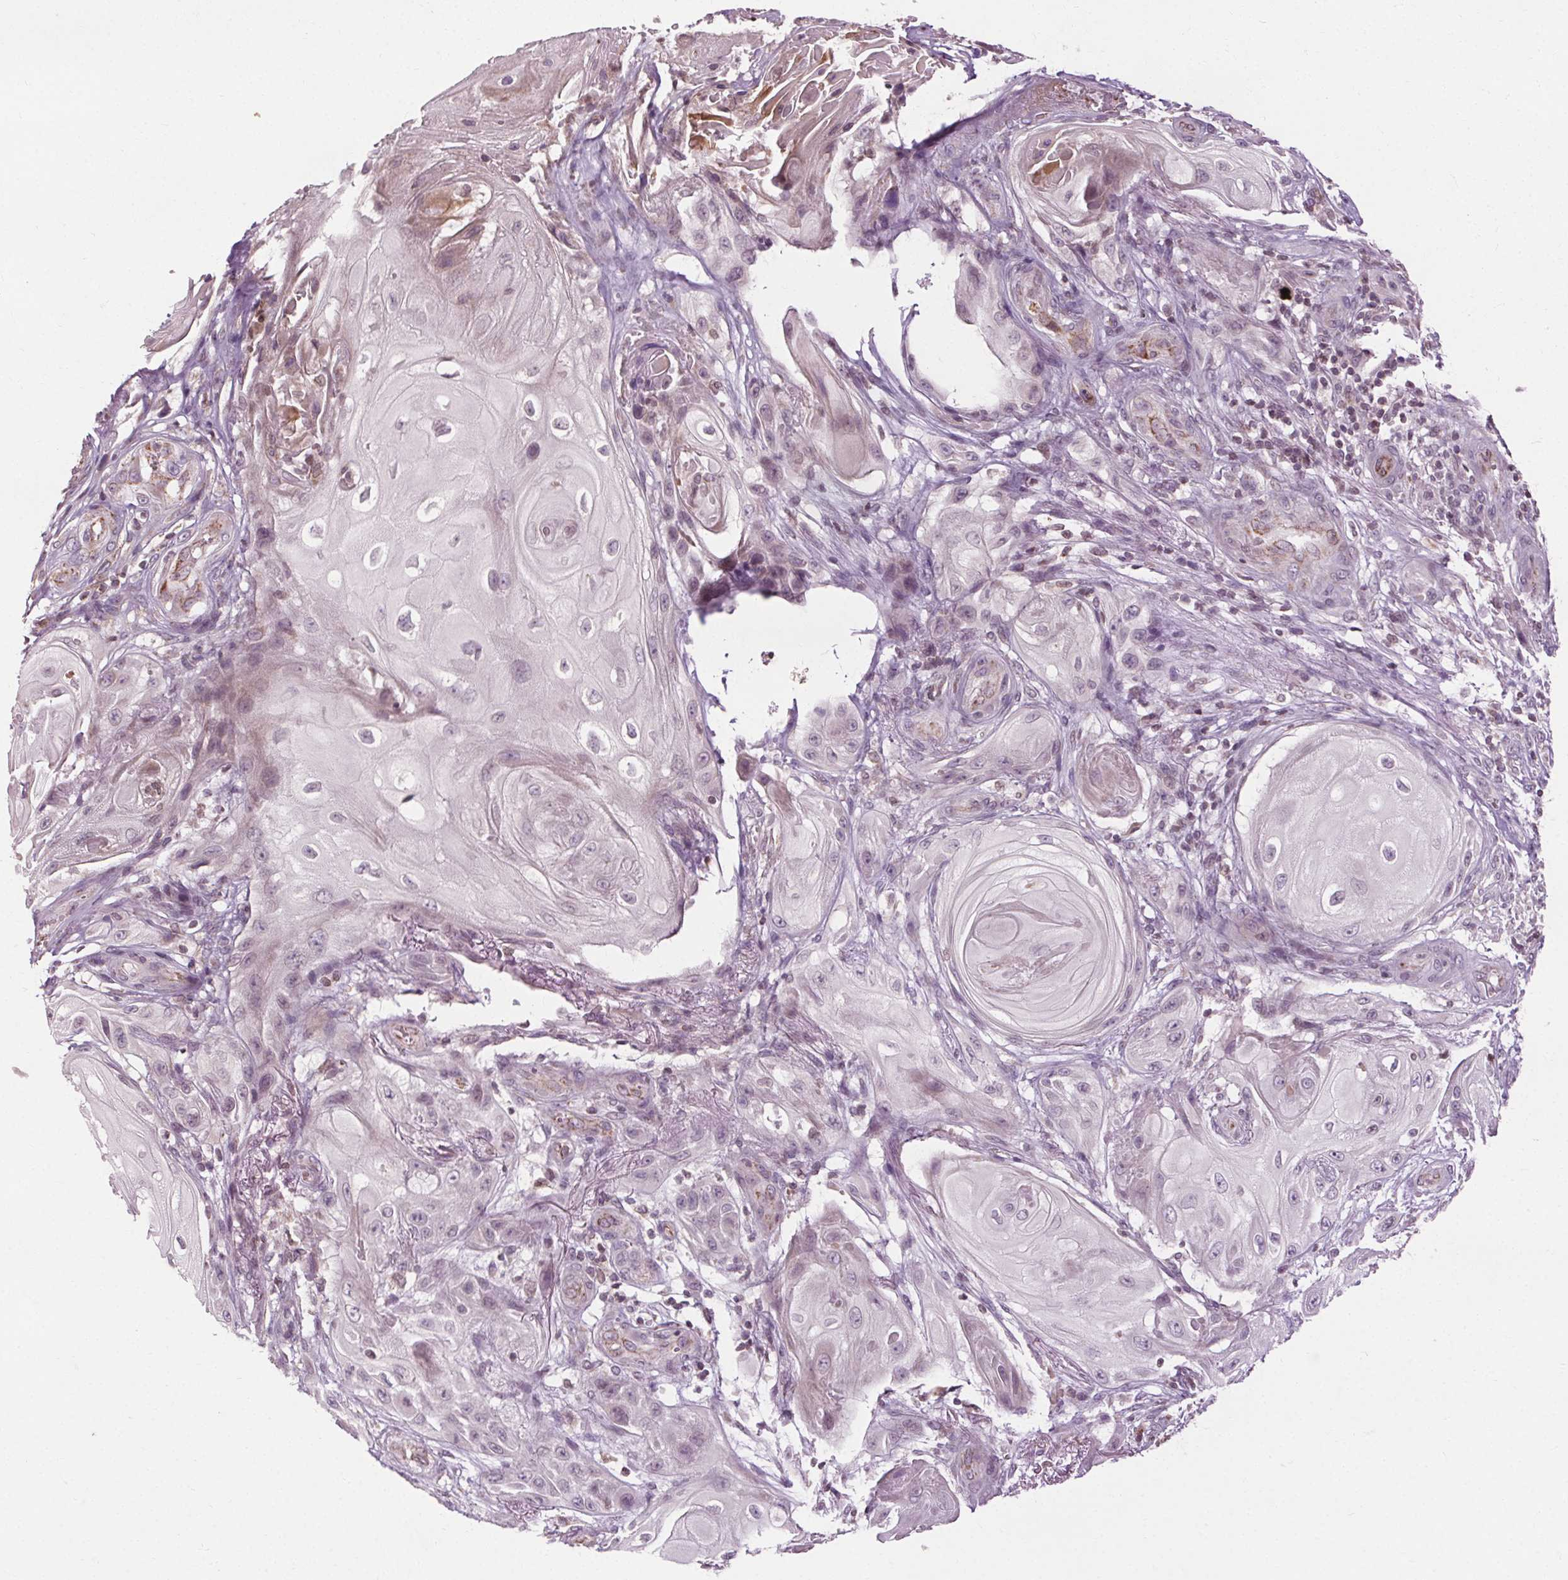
{"staining": {"intensity": "weak", "quantity": "<25%", "location": "nuclear"}, "tissue": "skin cancer", "cell_type": "Tumor cells", "image_type": "cancer", "snomed": [{"axis": "morphology", "description": "Squamous cell carcinoma, NOS"}, {"axis": "topography", "description": "Skin"}], "caption": "An image of skin cancer (squamous cell carcinoma) stained for a protein demonstrates no brown staining in tumor cells.", "gene": "LFNG", "patient": {"sex": "male", "age": 62}}